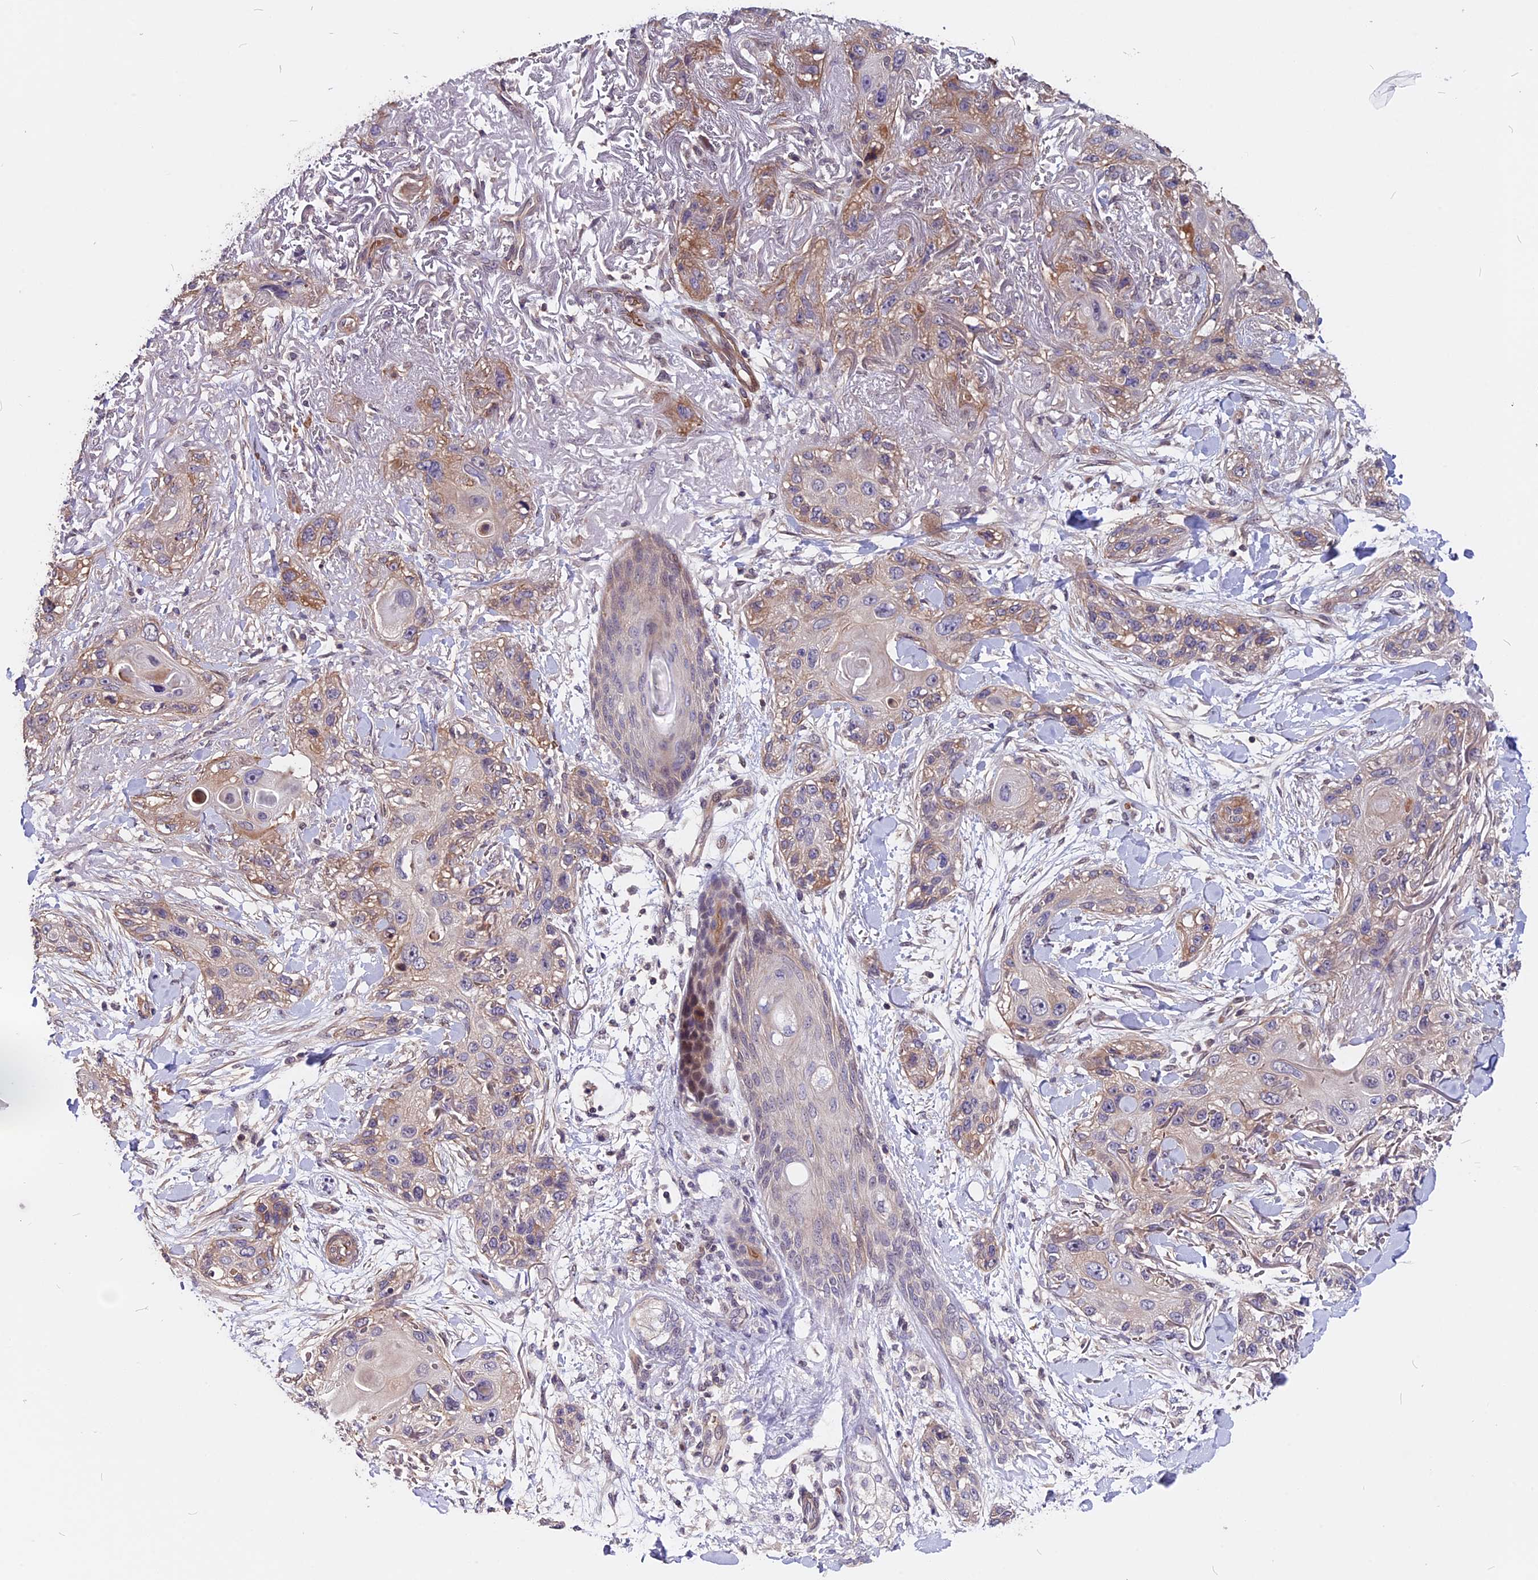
{"staining": {"intensity": "moderate", "quantity": "<25%", "location": "cytoplasmic/membranous"}, "tissue": "skin cancer", "cell_type": "Tumor cells", "image_type": "cancer", "snomed": [{"axis": "morphology", "description": "Normal tissue, NOS"}, {"axis": "morphology", "description": "Squamous cell carcinoma, NOS"}, {"axis": "topography", "description": "Skin"}], "caption": "Immunohistochemical staining of human skin cancer (squamous cell carcinoma) demonstrates low levels of moderate cytoplasmic/membranous positivity in approximately <25% of tumor cells.", "gene": "ZC3H10", "patient": {"sex": "male", "age": 72}}